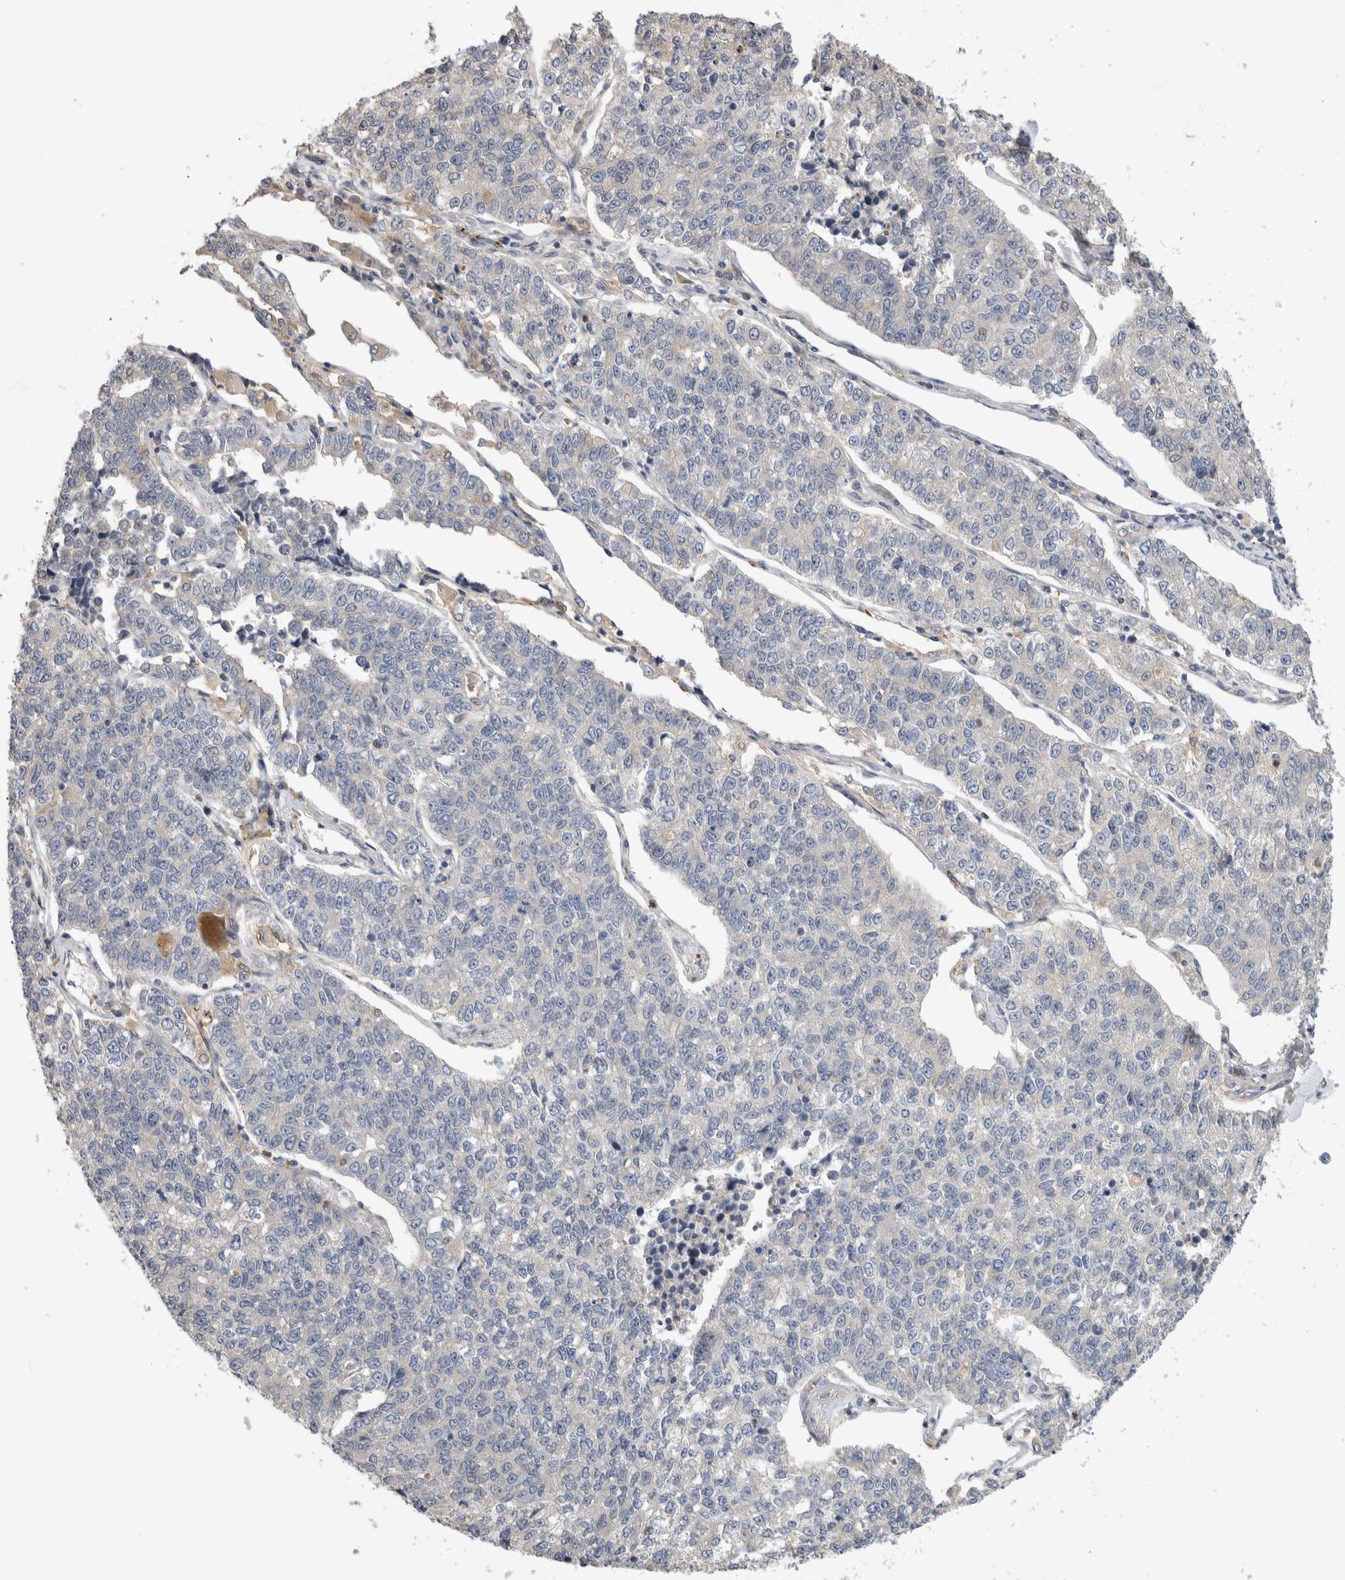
{"staining": {"intensity": "negative", "quantity": "none", "location": "none"}, "tissue": "lung cancer", "cell_type": "Tumor cells", "image_type": "cancer", "snomed": [{"axis": "morphology", "description": "Adenocarcinoma, NOS"}, {"axis": "topography", "description": "Lung"}], "caption": "Tumor cells are negative for brown protein staining in lung cancer (adenocarcinoma). The staining was performed using DAB (3,3'-diaminobenzidine) to visualize the protein expression in brown, while the nuclei were stained in blue with hematoxylin (Magnification: 20x).", "gene": "PGM1", "patient": {"sex": "male", "age": 49}}